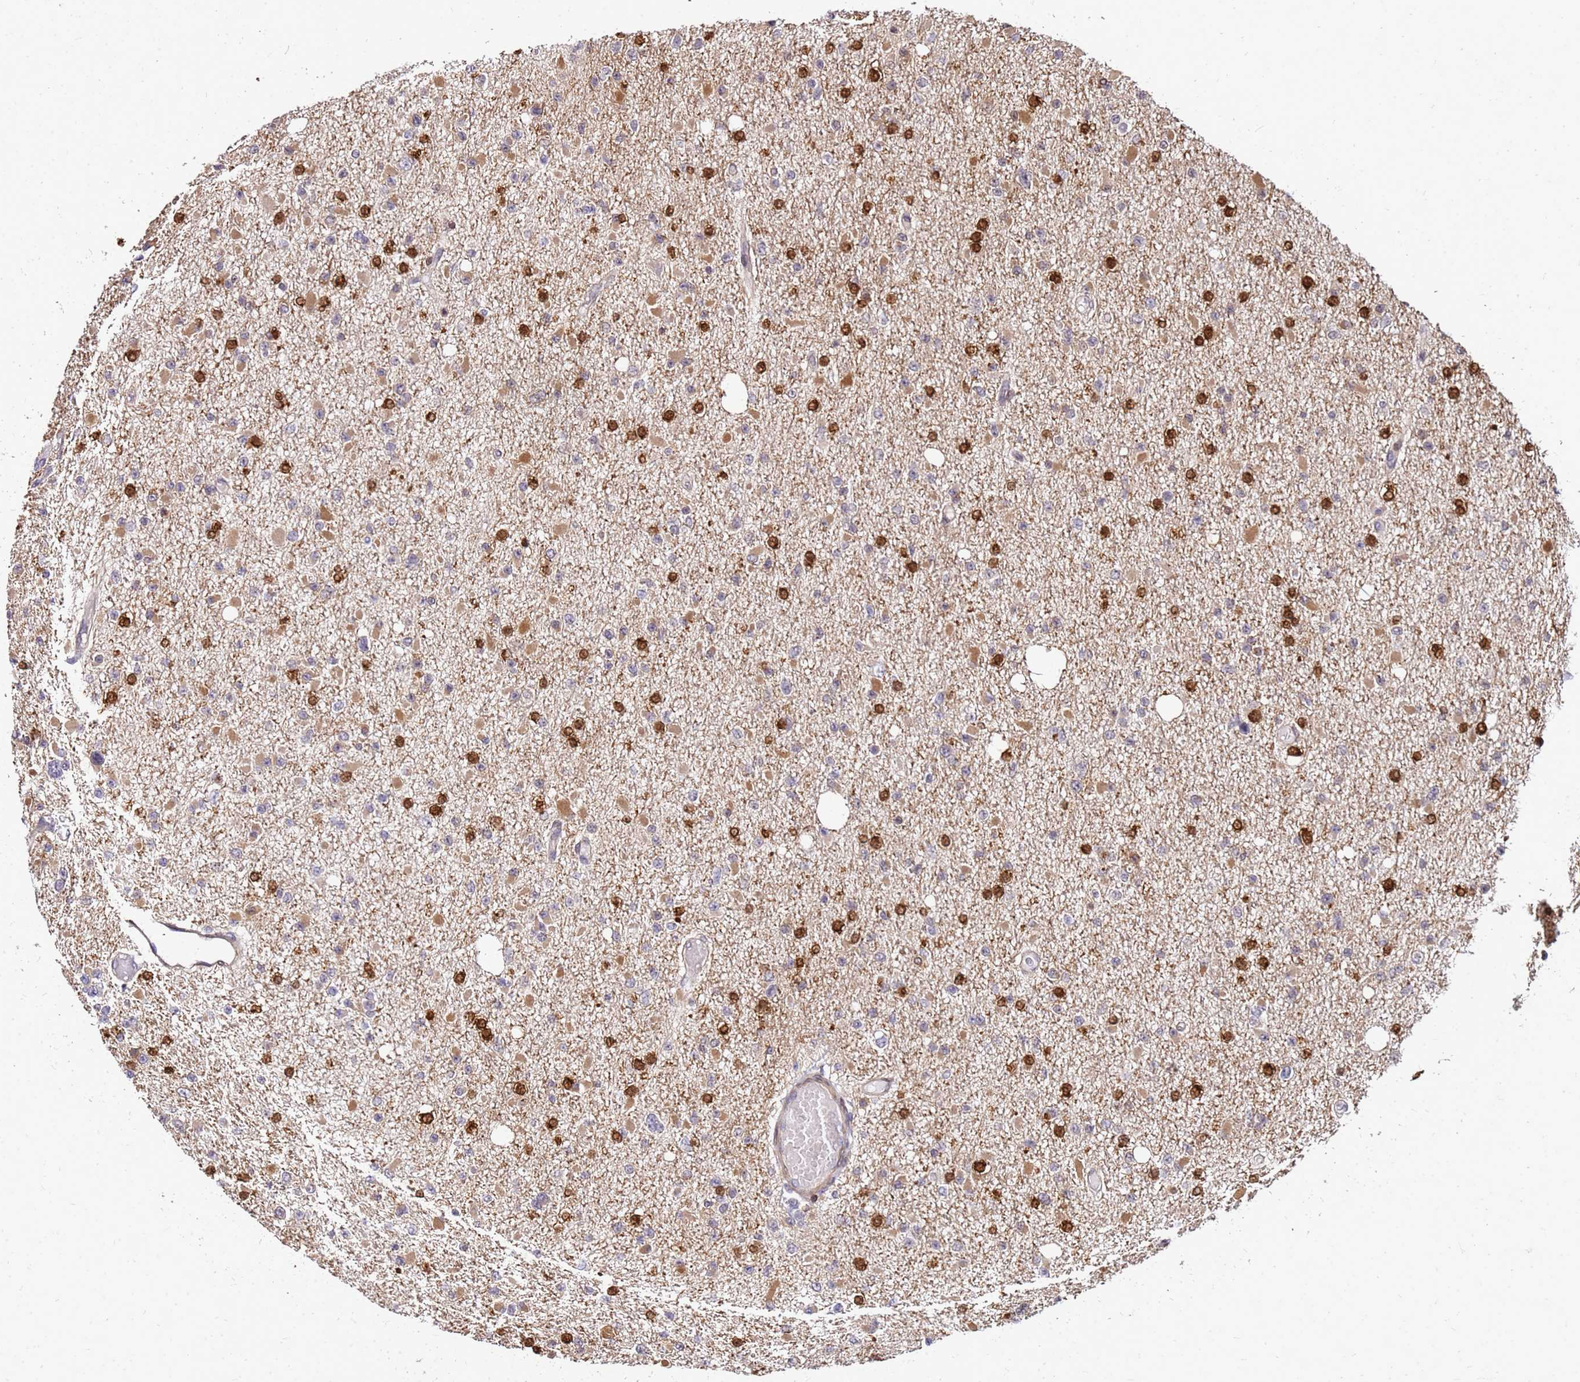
{"staining": {"intensity": "strong", "quantity": "25%-75%", "location": "nuclear"}, "tissue": "glioma", "cell_type": "Tumor cells", "image_type": "cancer", "snomed": [{"axis": "morphology", "description": "Glioma, malignant, Low grade"}, {"axis": "topography", "description": "Brain"}], "caption": "Strong nuclear protein positivity is appreciated in approximately 25%-75% of tumor cells in malignant glioma (low-grade).", "gene": "DBNDD2", "patient": {"sex": "female", "age": 22}}